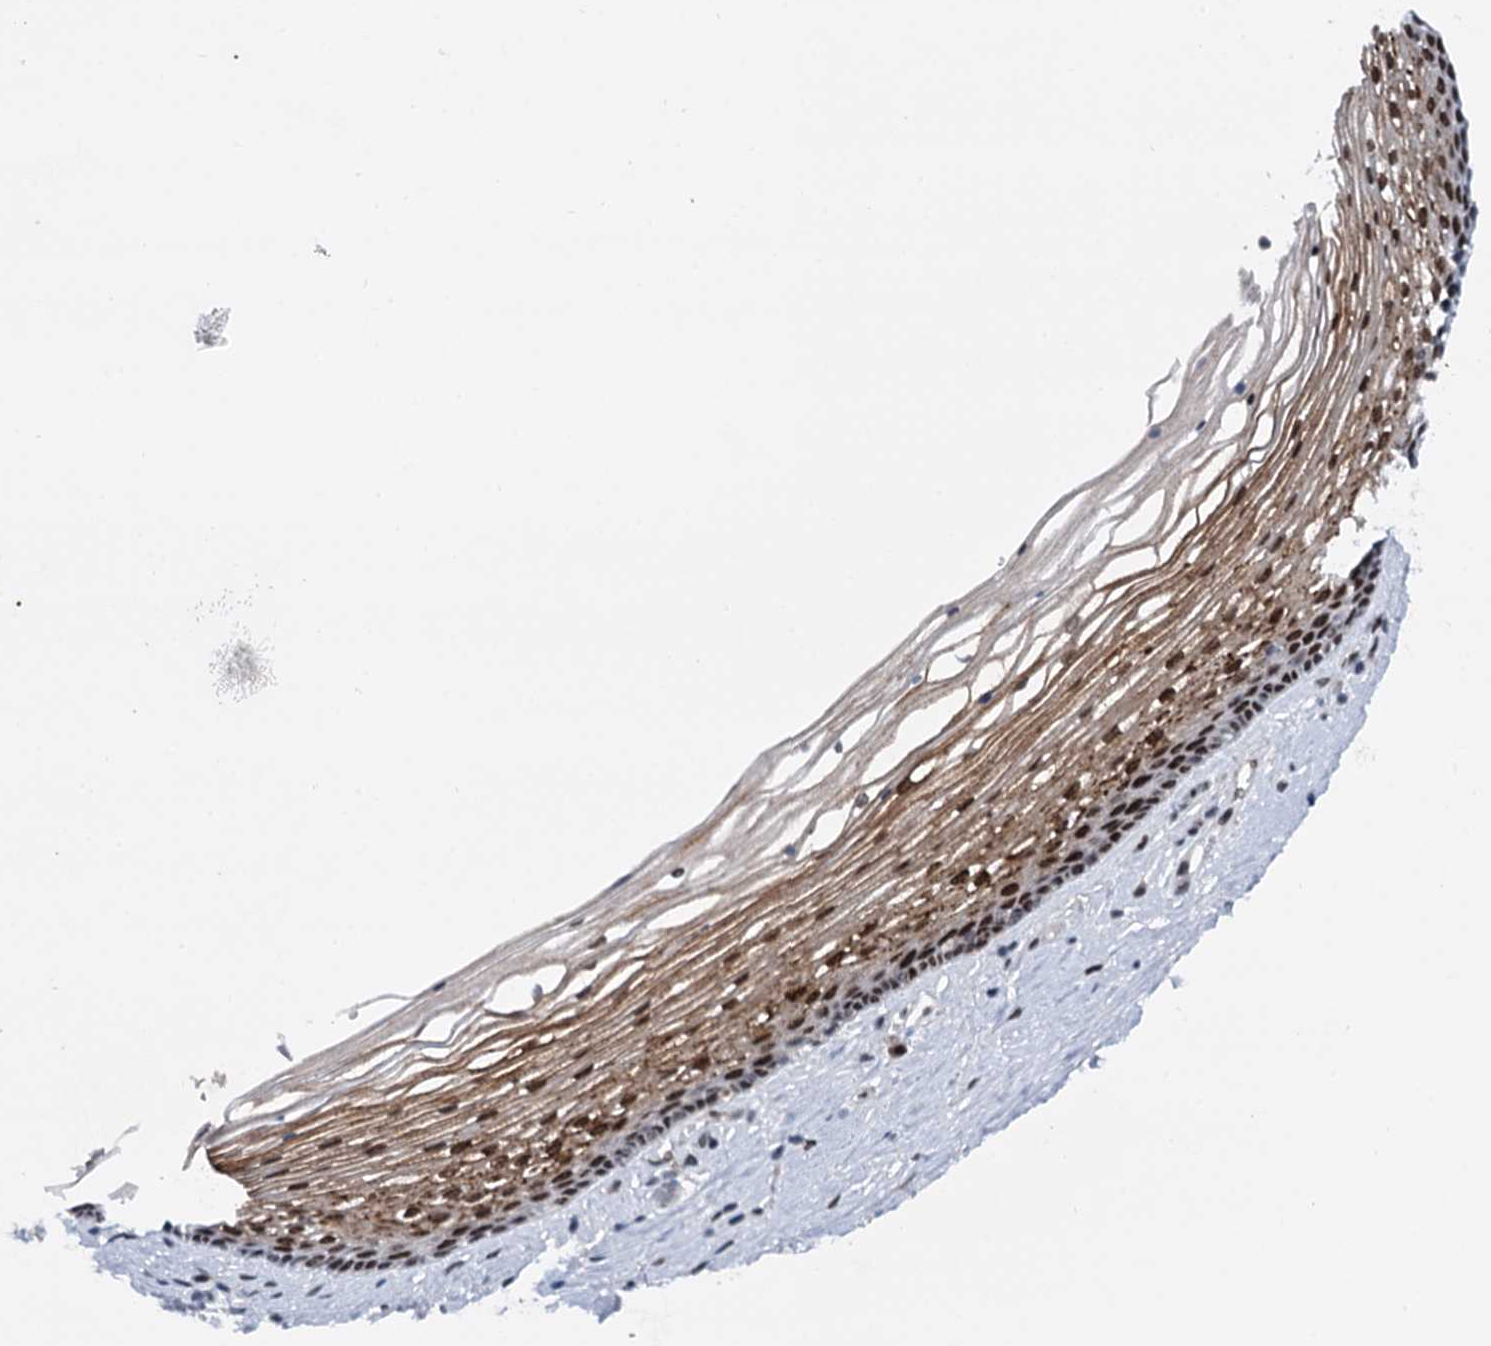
{"staining": {"intensity": "moderate", "quantity": "25%-75%", "location": "cytoplasmic/membranous,nuclear"}, "tissue": "vagina", "cell_type": "Squamous epithelial cells", "image_type": "normal", "snomed": [{"axis": "morphology", "description": "Normal tissue, NOS"}, {"axis": "topography", "description": "Vagina"}], "caption": "Immunohistochemistry (IHC) (DAB) staining of benign human vagina demonstrates moderate cytoplasmic/membranous,nuclear protein positivity in about 25%-75% of squamous epithelial cells.", "gene": "RUFY2", "patient": {"sex": "female", "age": 46}}